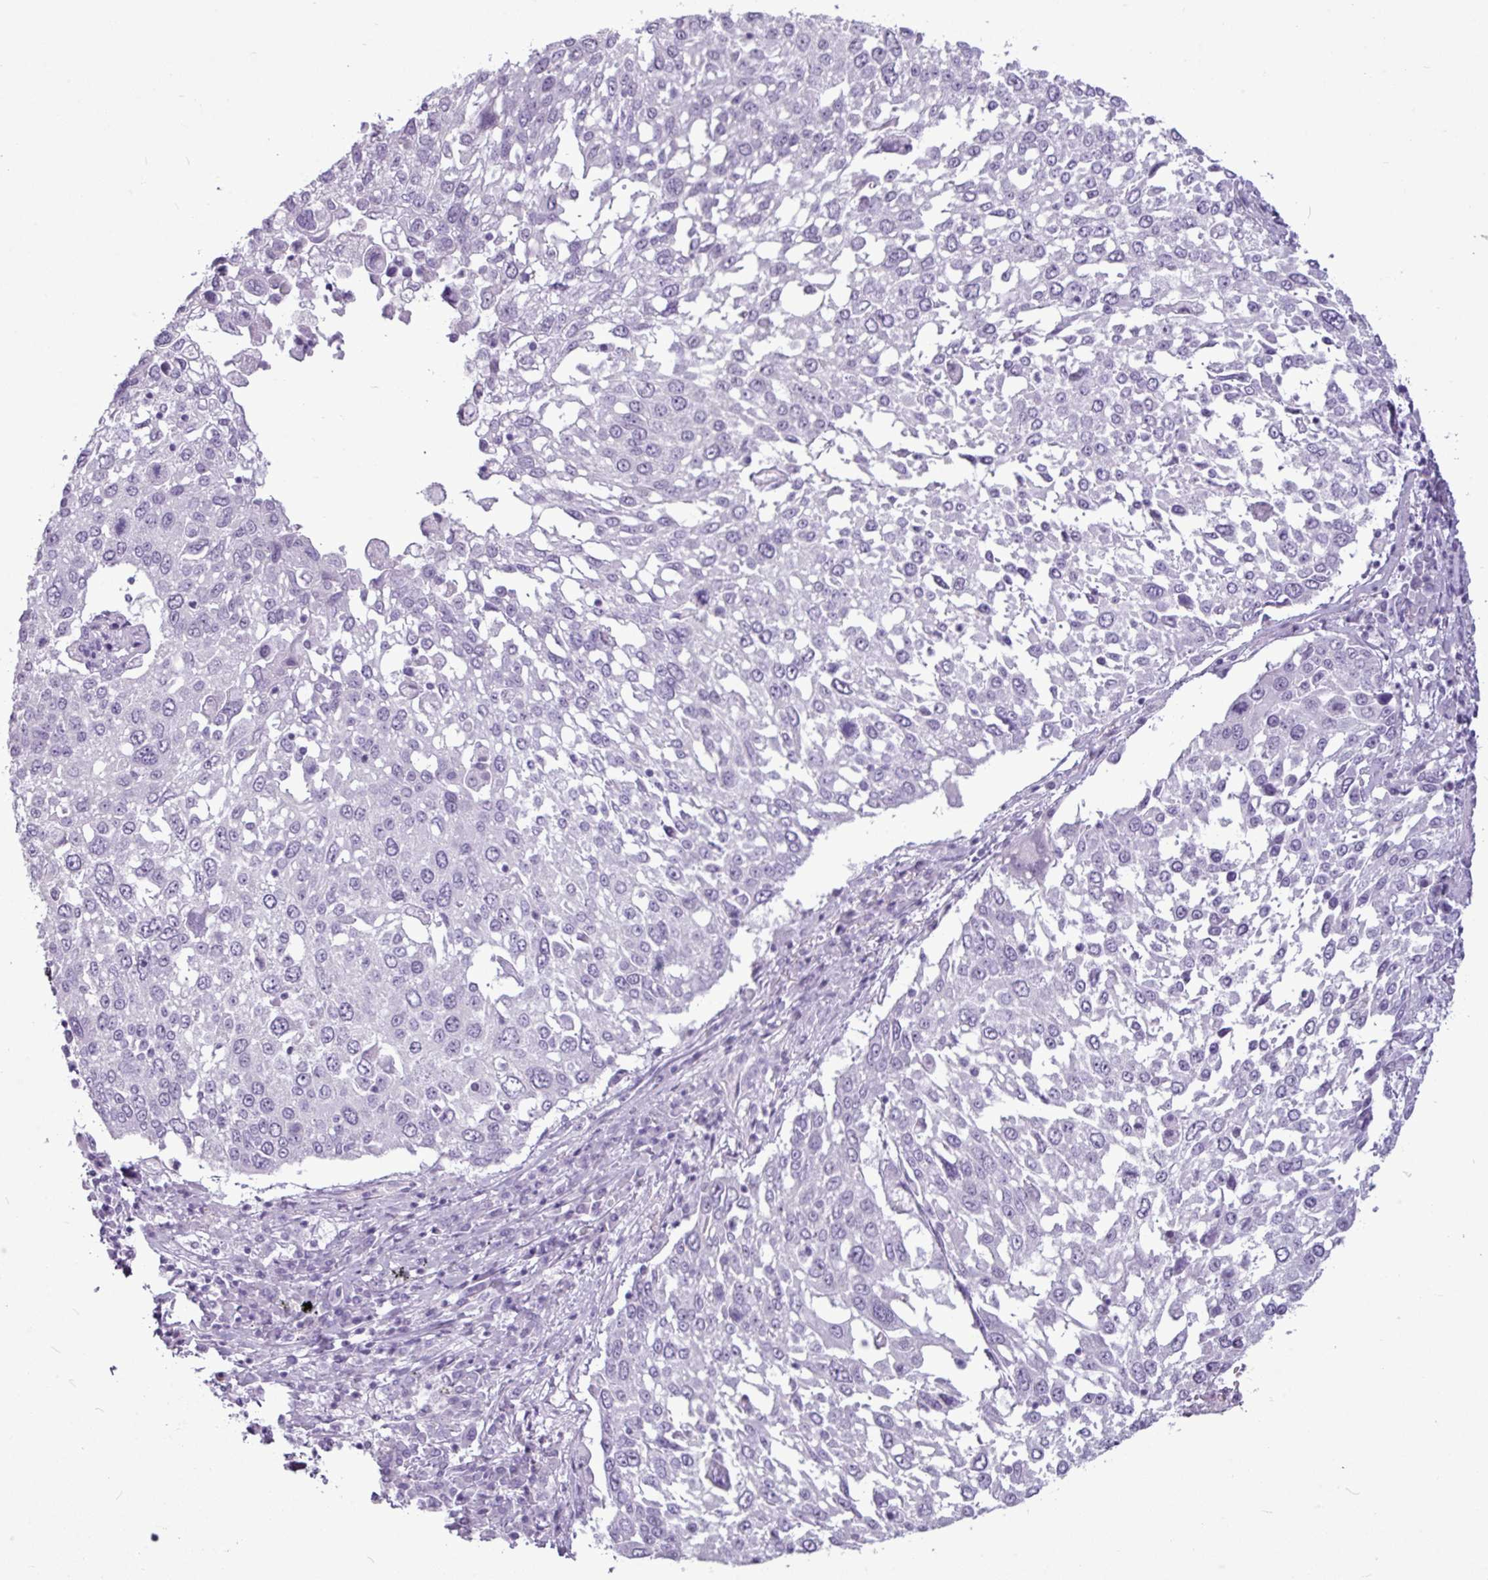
{"staining": {"intensity": "negative", "quantity": "none", "location": "none"}, "tissue": "lung cancer", "cell_type": "Tumor cells", "image_type": "cancer", "snomed": [{"axis": "morphology", "description": "Squamous cell carcinoma, NOS"}, {"axis": "topography", "description": "Lung"}], "caption": "IHC histopathology image of human lung cancer stained for a protein (brown), which exhibits no expression in tumor cells. Nuclei are stained in blue.", "gene": "AMY2A", "patient": {"sex": "male", "age": 65}}